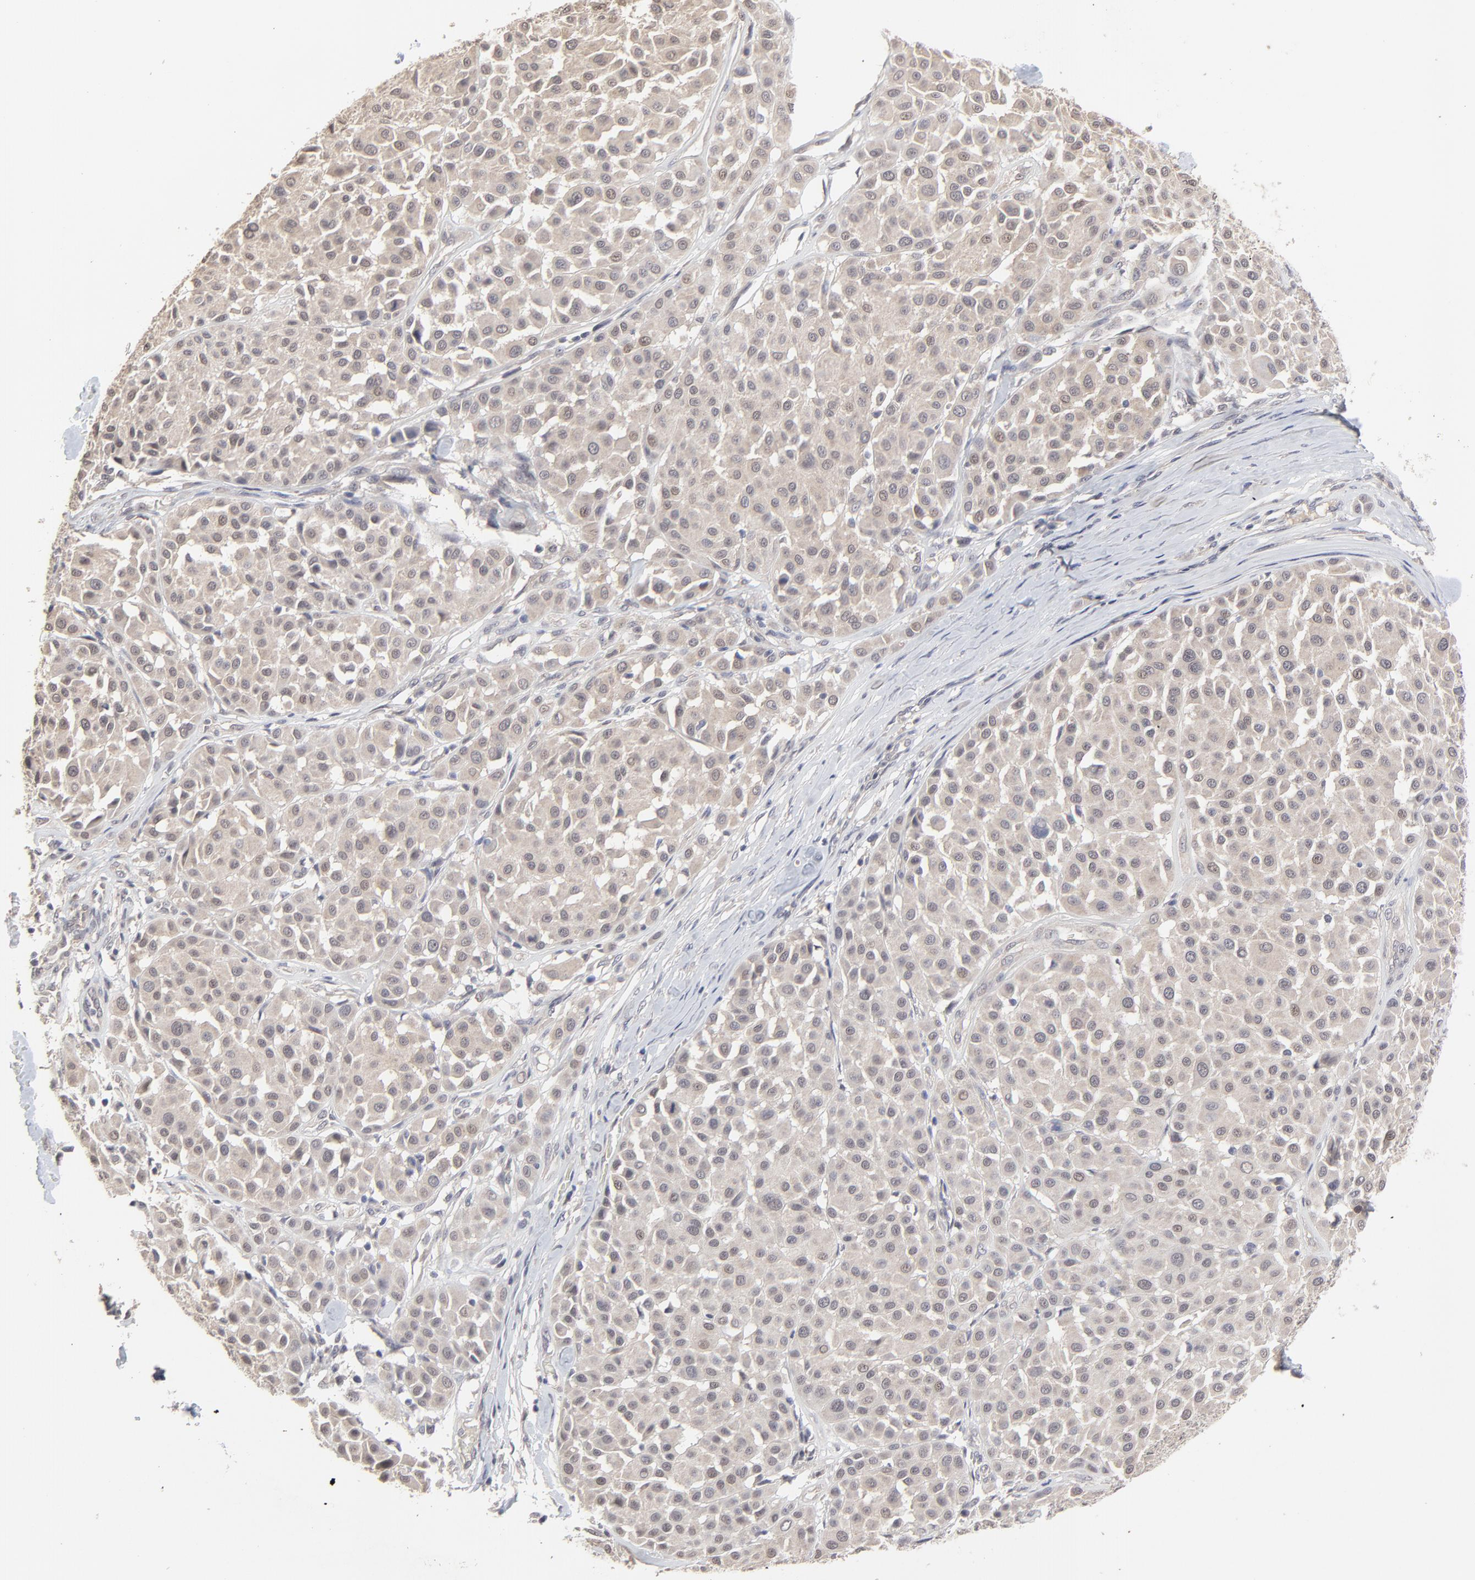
{"staining": {"intensity": "weak", "quantity": ">75%", "location": "cytoplasmic/membranous"}, "tissue": "melanoma", "cell_type": "Tumor cells", "image_type": "cancer", "snomed": [{"axis": "morphology", "description": "Malignant melanoma, Metastatic site"}, {"axis": "topography", "description": "Soft tissue"}], "caption": "Melanoma stained with a brown dye shows weak cytoplasmic/membranous positive expression in about >75% of tumor cells.", "gene": "FAM199X", "patient": {"sex": "male", "age": 41}}